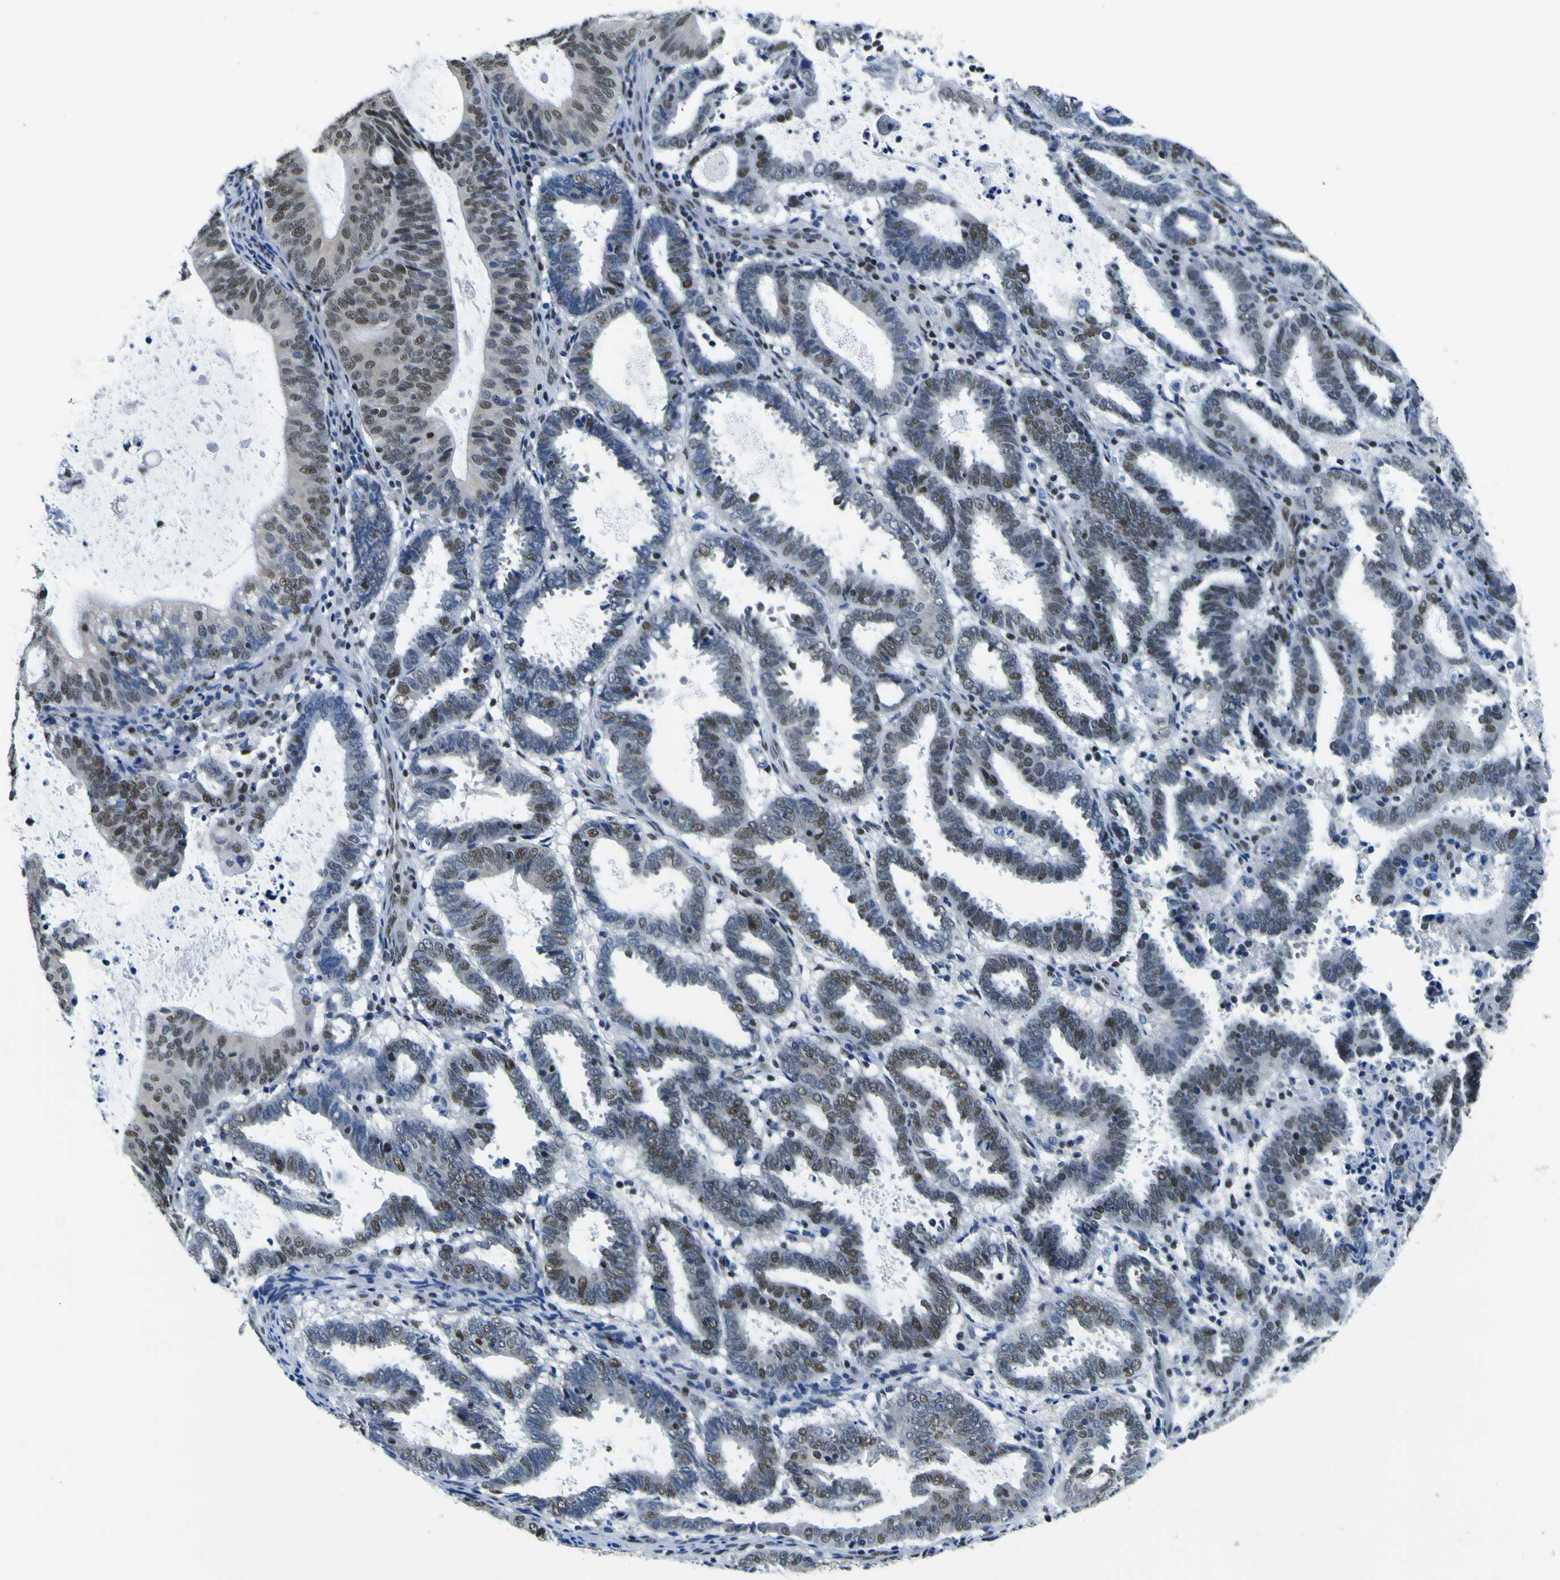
{"staining": {"intensity": "moderate", "quantity": ">75%", "location": "nuclear"}, "tissue": "endometrial cancer", "cell_type": "Tumor cells", "image_type": "cancer", "snomed": [{"axis": "morphology", "description": "Adenocarcinoma, NOS"}, {"axis": "topography", "description": "Uterus"}], "caption": "About >75% of tumor cells in human endometrial cancer (adenocarcinoma) reveal moderate nuclear protein staining as visualized by brown immunohistochemical staining.", "gene": "SP1", "patient": {"sex": "female", "age": 83}}